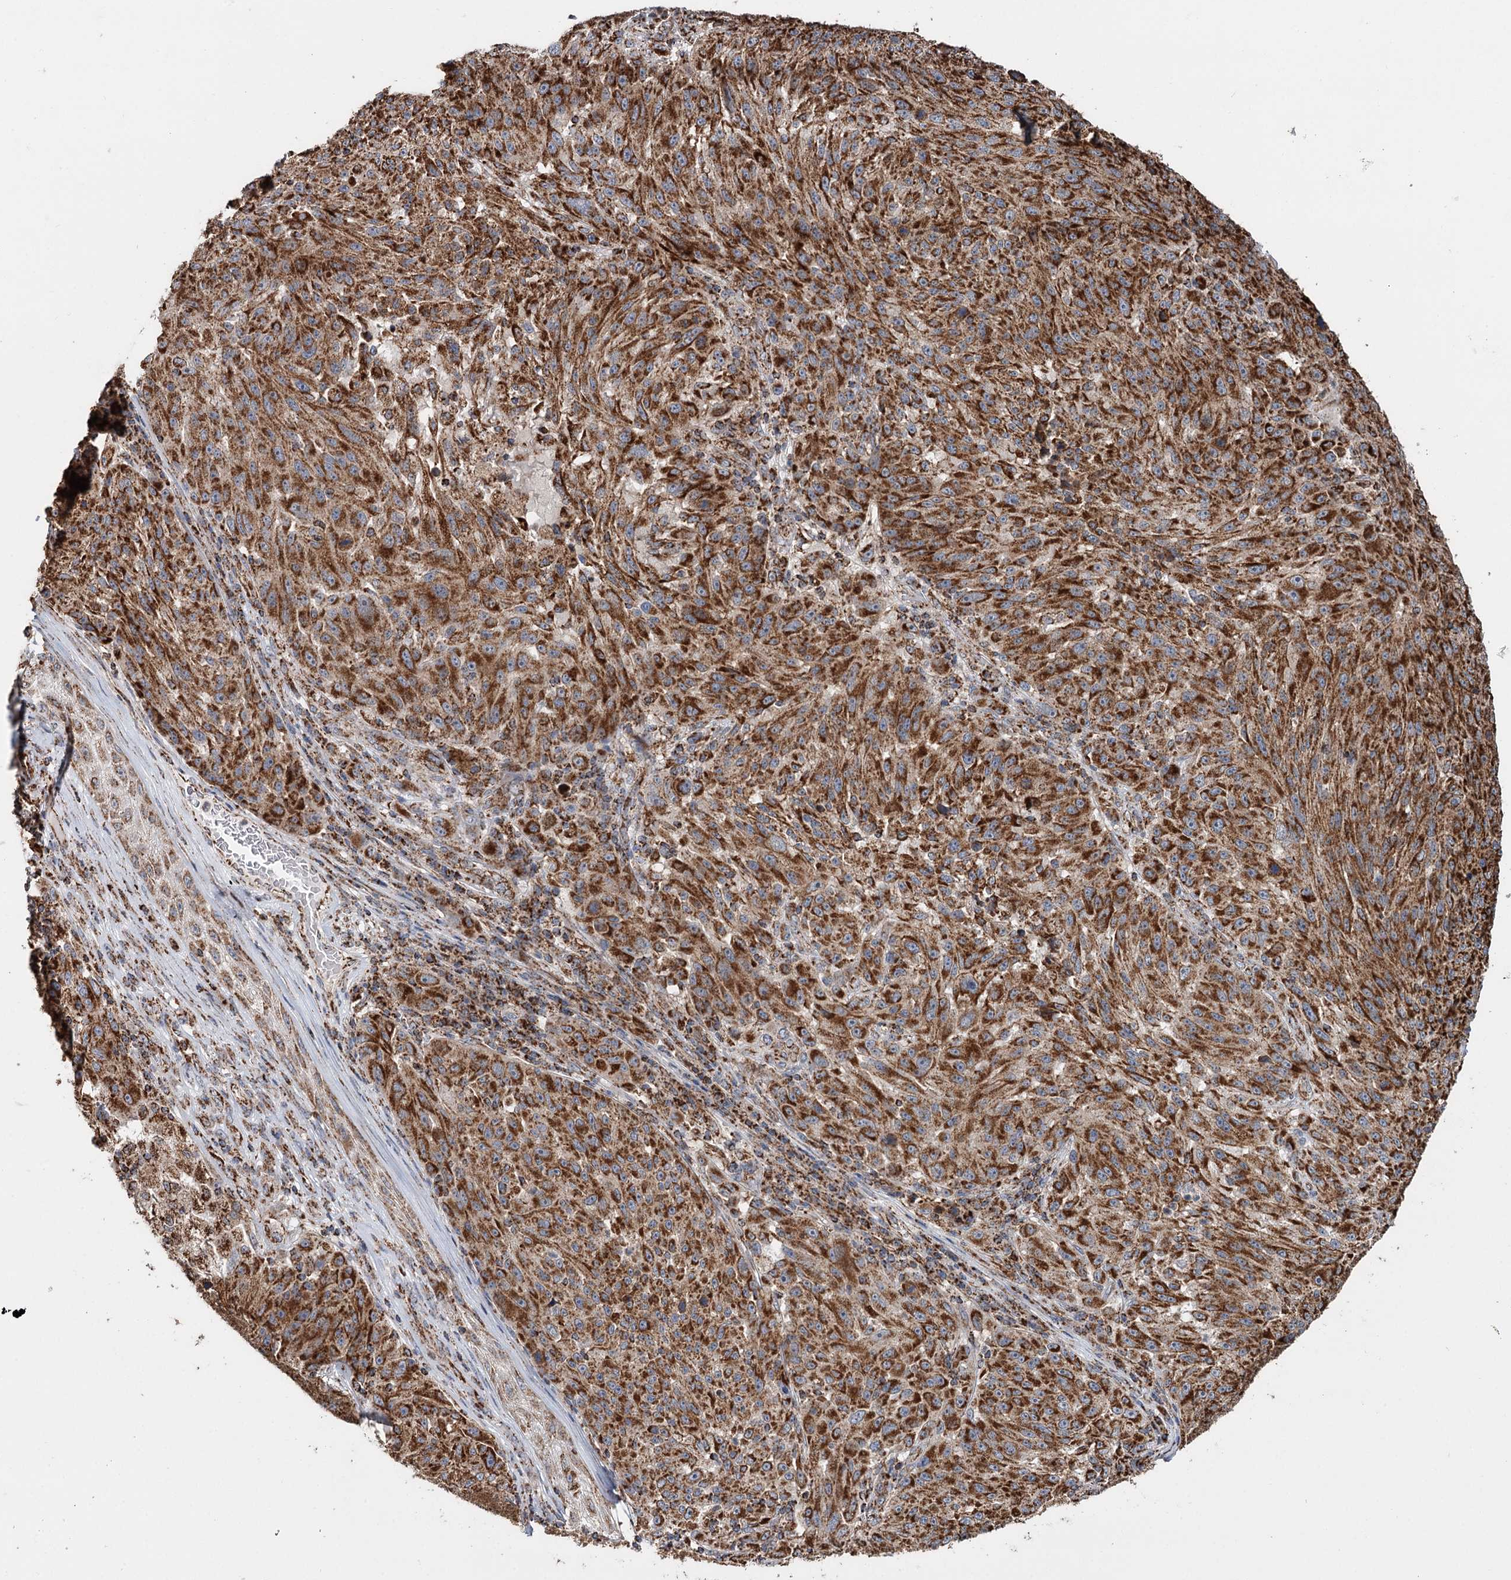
{"staining": {"intensity": "strong", "quantity": ">75%", "location": "cytoplasmic/membranous"}, "tissue": "melanoma", "cell_type": "Tumor cells", "image_type": "cancer", "snomed": [{"axis": "morphology", "description": "Malignant melanoma, NOS"}, {"axis": "topography", "description": "Skin"}], "caption": "Malignant melanoma stained for a protein (brown) exhibits strong cytoplasmic/membranous positive positivity in about >75% of tumor cells.", "gene": "APH1A", "patient": {"sex": "male", "age": 53}}